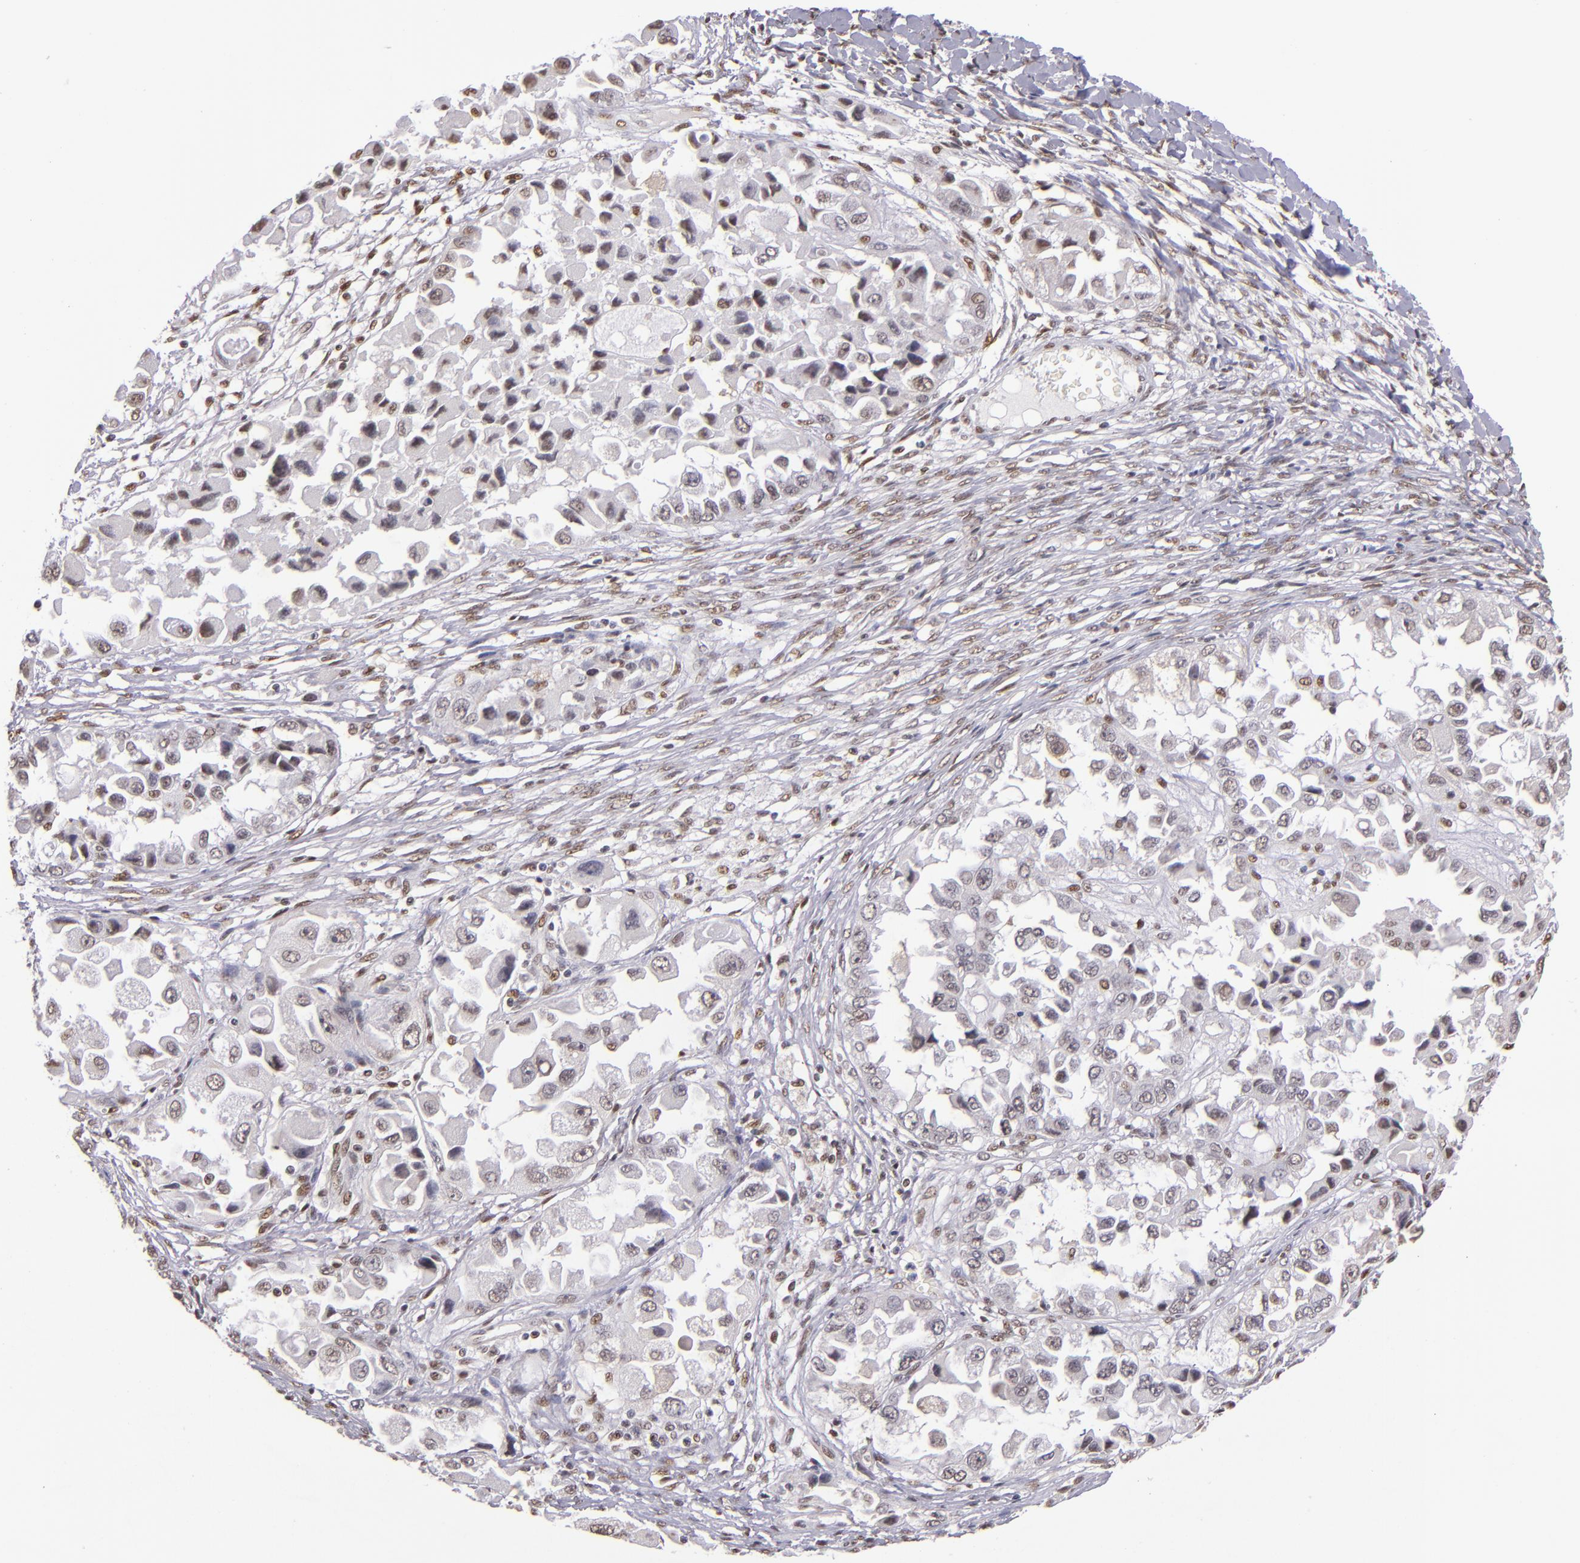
{"staining": {"intensity": "weak", "quantity": "25%-75%", "location": "nuclear"}, "tissue": "ovarian cancer", "cell_type": "Tumor cells", "image_type": "cancer", "snomed": [{"axis": "morphology", "description": "Cystadenocarcinoma, serous, NOS"}, {"axis": "topography", "description": "Ovary"}], "caption": "About 25%-75% of tumor cells in ovarian cancer reveal weak nuclear protein staining as visualized by brown immunohistochemical staining.", "gene": "NCOR2", "patient": {"sex": "female", "age": 84}}